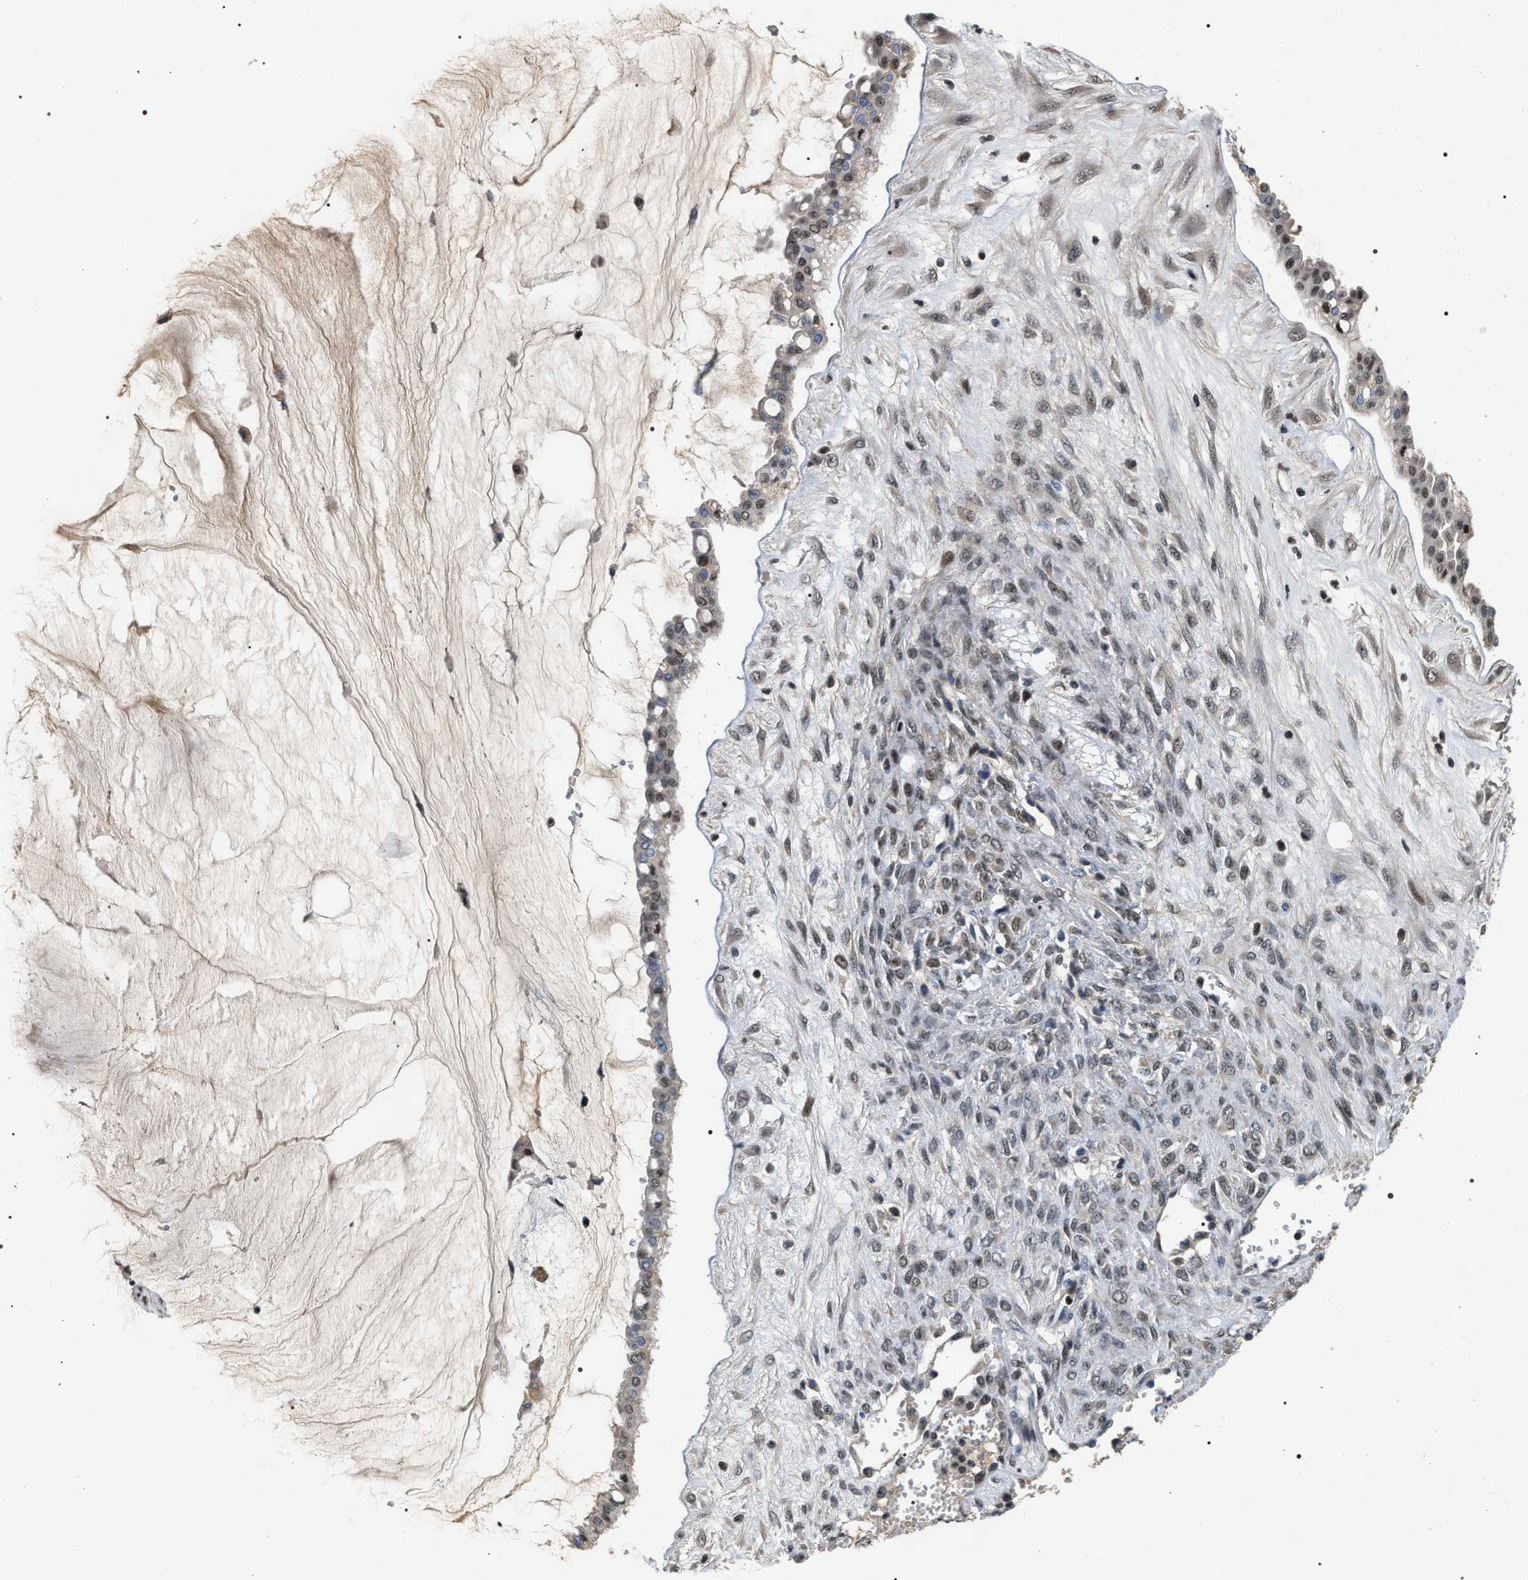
{"staining": {"intensity": "moderate", "quantity": "25%-75%", "location": "nuclear"}, "tissue": "ovarian cancer", "cell_type": "Tumor cells", "image_type": "cancer", "snomed": [{"axis": "morphology", "description": "Cystadenocarcinoma, mucinous, NOS"}, {"axis": "topography", "description": "Ovary"}], "caption": "IHC micrograph of neoplastic tissue: human ovarian mucinous cystadenocarcinoma stained using immunohistochemistry (IHC) demonstrates medium levels of moderate protein expression localized specifically in the nuclear of tumor cells, appearing as a nuclear brown color.", "gene": "C7orf25", "patient": {"sex": "female", "age": 73}}